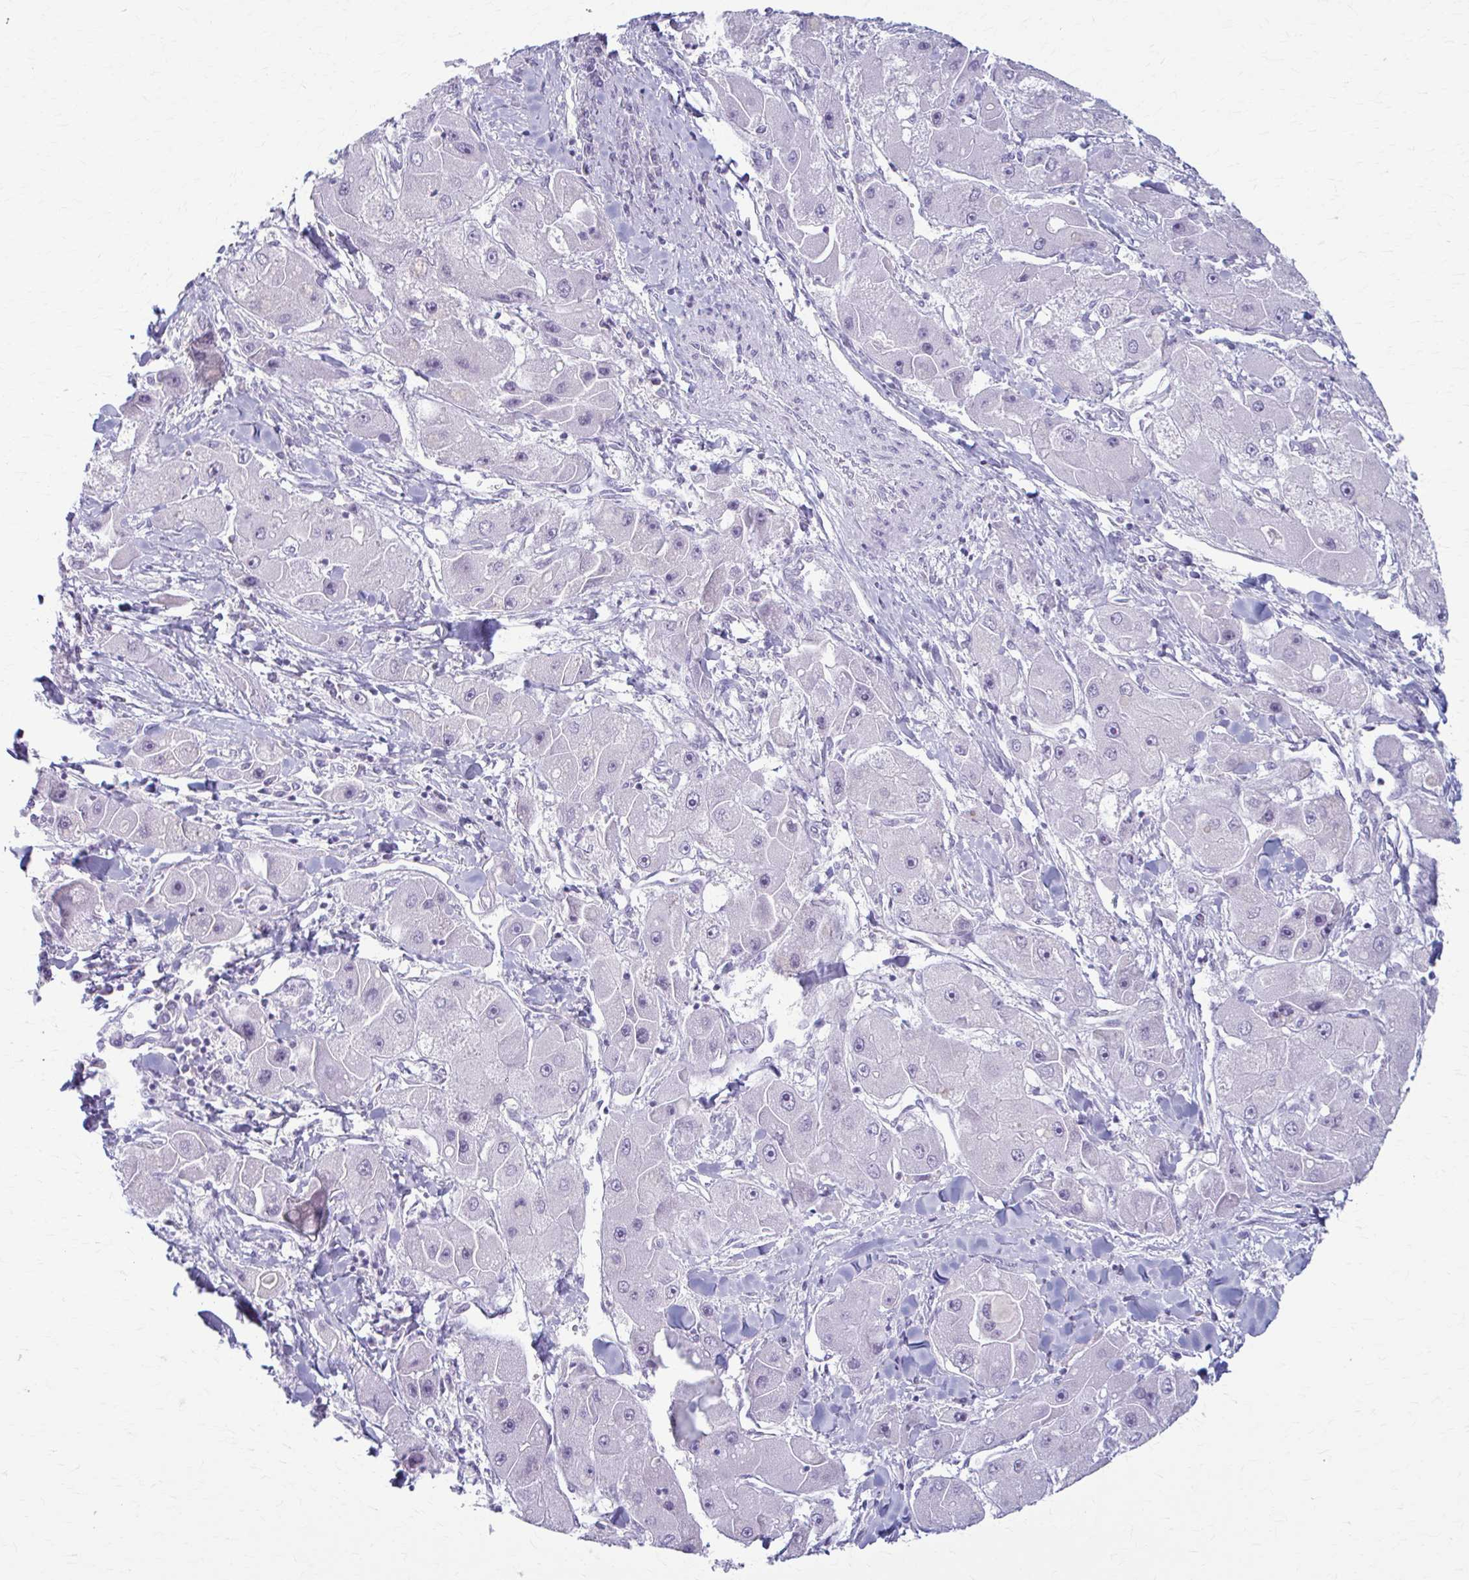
{"staining": {"intensity": "negative", "quantity": "none", "location": "none"}, "tissue": "liver cancer", "cell_type": "Tumor cells", "image_type": "cancer", "snomed": [{"axis": "morphology", "description": "Carcinoma, Hepatocellular, NOS"}, {"axis": "topography", "description": "Liver"}], "caption": "This photomicrograph is of liver cancer stained with immunohistochemistry (IHC) to label a protein in brown with the nuclei are counter-stained blue. There is no staining in tumor cells.", "gene": "PRKRA", "patient": {"sex": "male", "age": 24}}